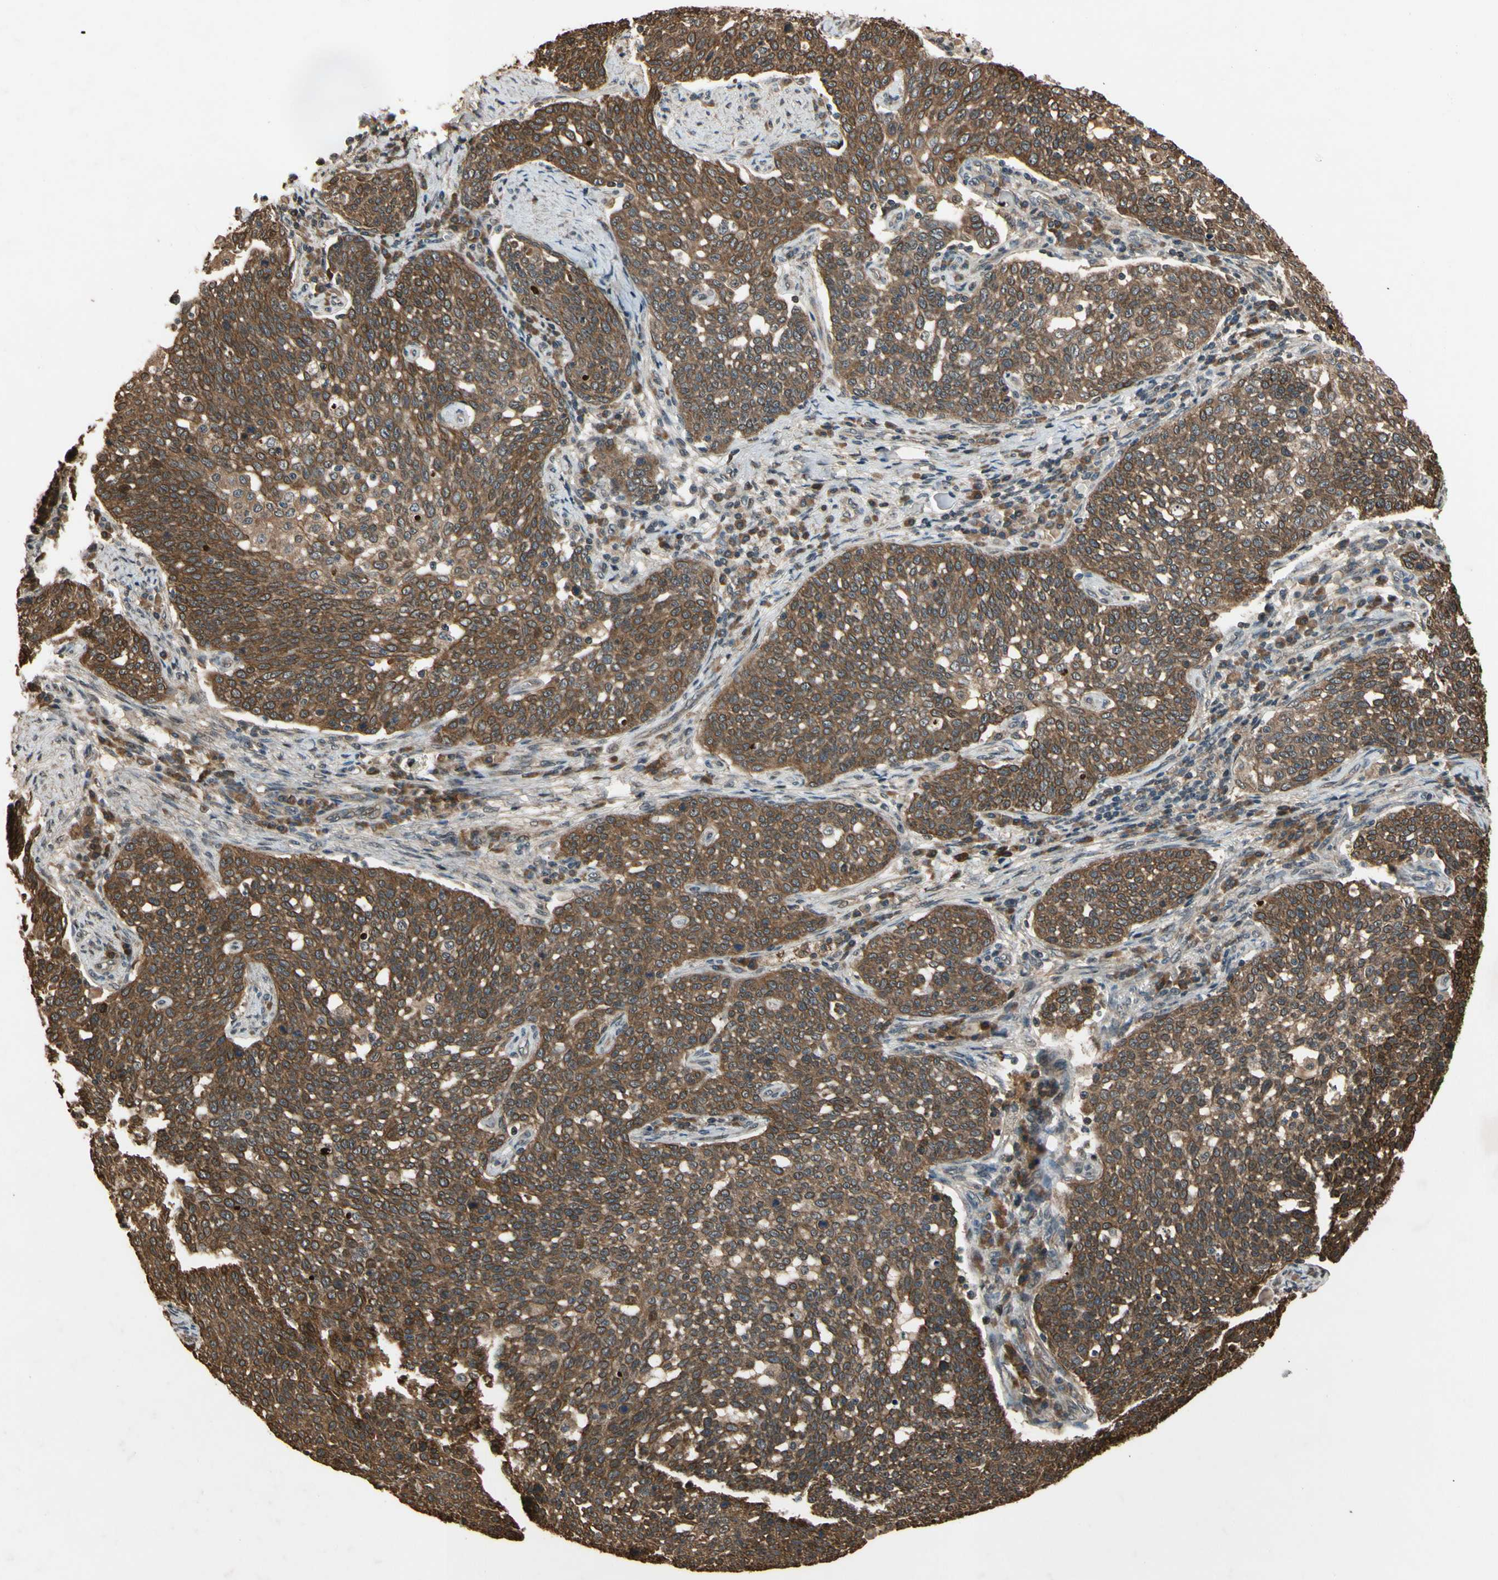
{"staining": {"intensity": "strong", "quantity": ">75%", "location": "cytoplasmic/membranous"}, "tissue": "cervical cancer", "cell_type": "Tumor cells", "image_type": "cancer", "snomed": [{"axis": "morphology", "description": "Squamous cell carcinoma, NOS"}, {"axis": "topography", "description": "Cervix"}], "caption": "Approximately >75% of tumor cells in cervical squamous cell carcinoma show strong cytoplasmic/membranous protein staining as visualized by brown immunohistochemical staining.", "gene": "TMEM230", "patient": {"sex": "female", "age": 34}}